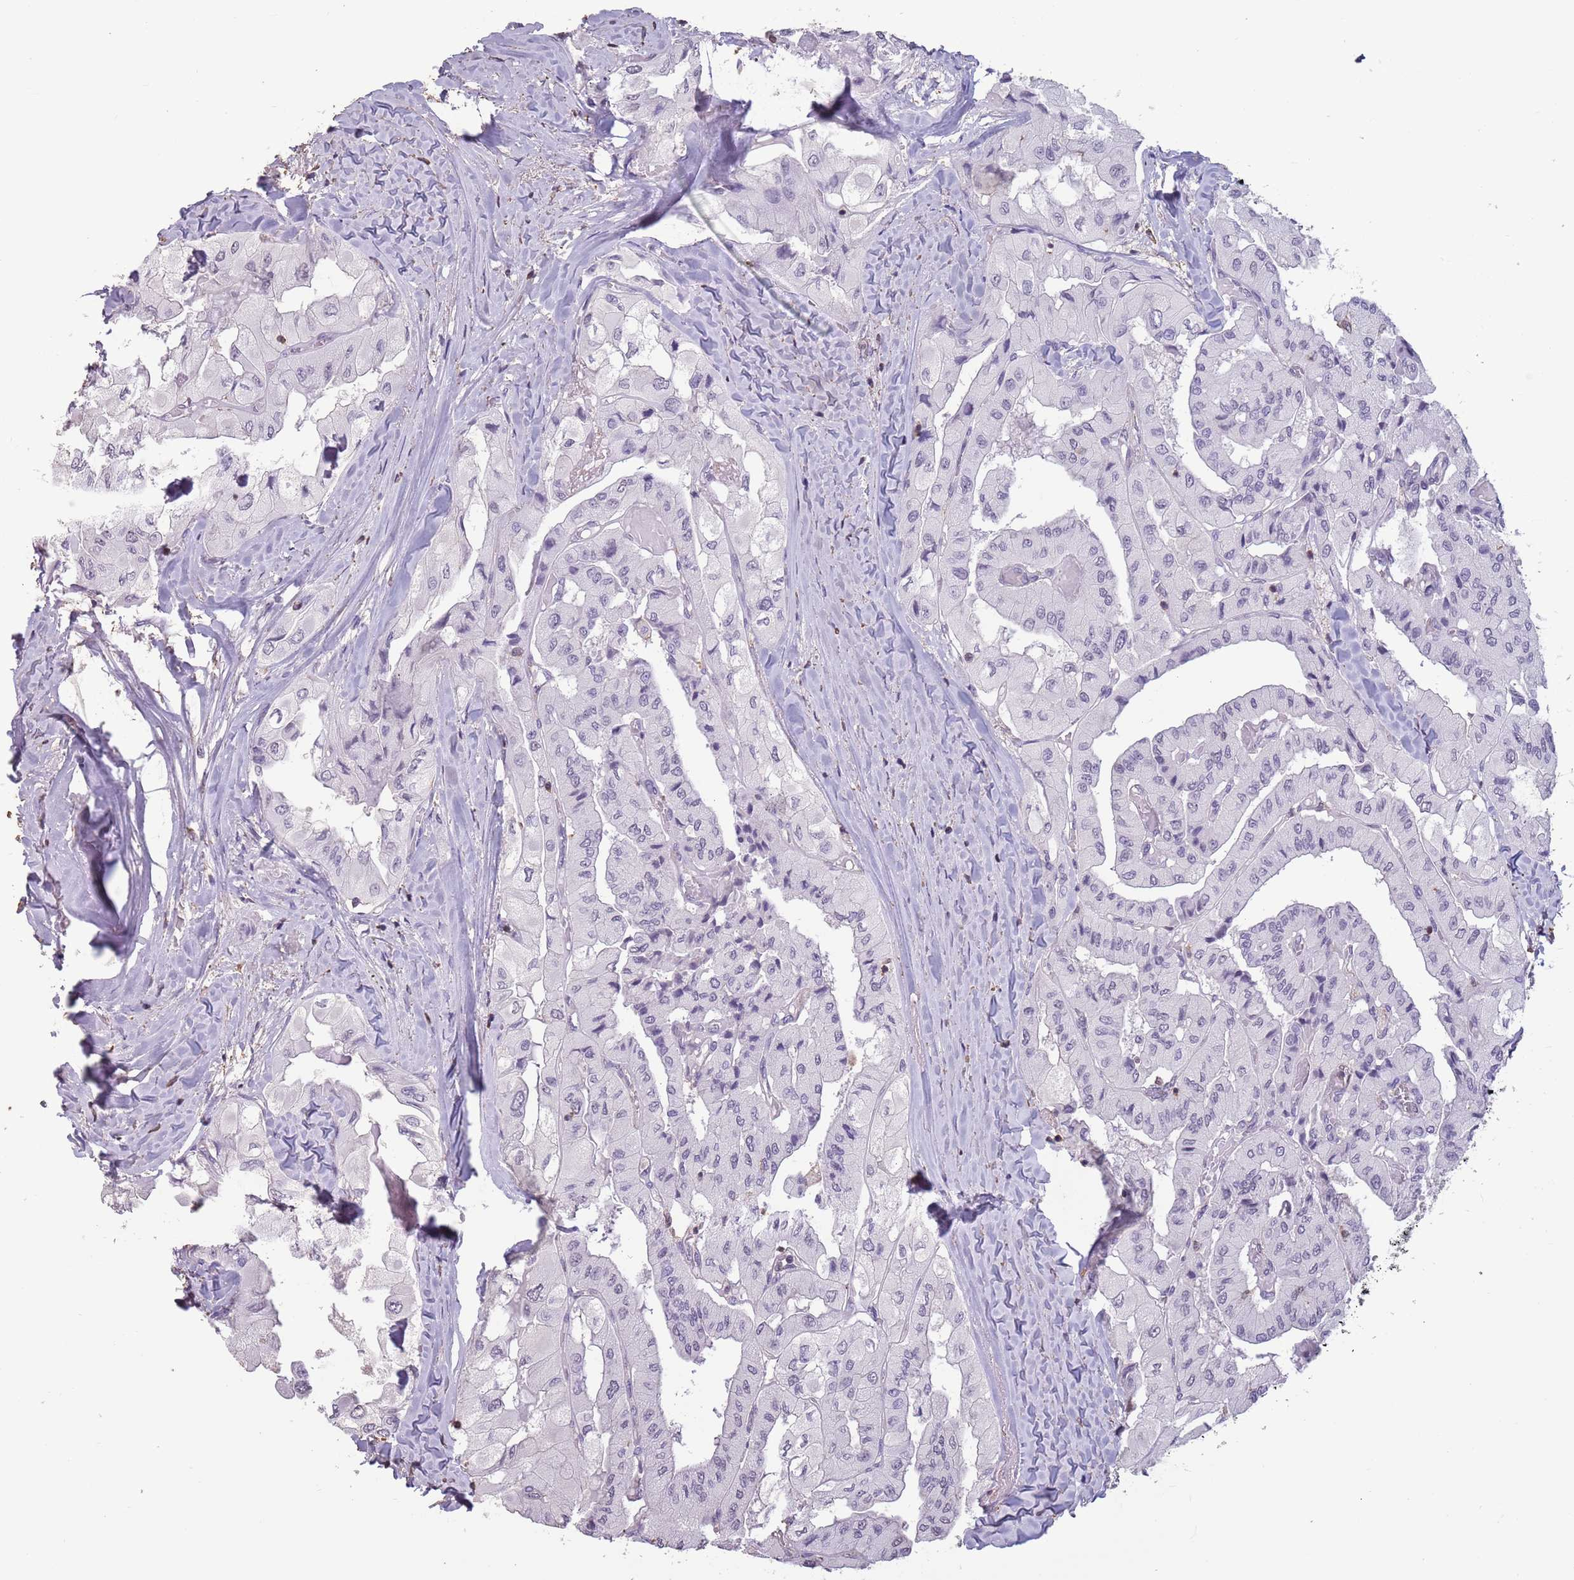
{"staining": {"intensity": "negative", "quantity": "none", "location": "none"}, "tissue": "thyroid cancer", "cell_type": "Tumor cells", "image_type": "cancer", "snomed": [{"axis": "morphology", "description": "Normal tissue, NOS"}, {"axis": "morphology", "description": "Papillary adenocarcinoma, NOS"}, {"axis": "topography", "description": "Thyroid gland"}], "caption": "Immunohistochemistry (IHC) of thyroid cancer displays no staining in tumor cells. The staining is performed using DAB brown chromogen with nuclei counter-stained in using hematoxylin.", "gene": "SUN5", "patient": {"sex": "female", "age": 59}}